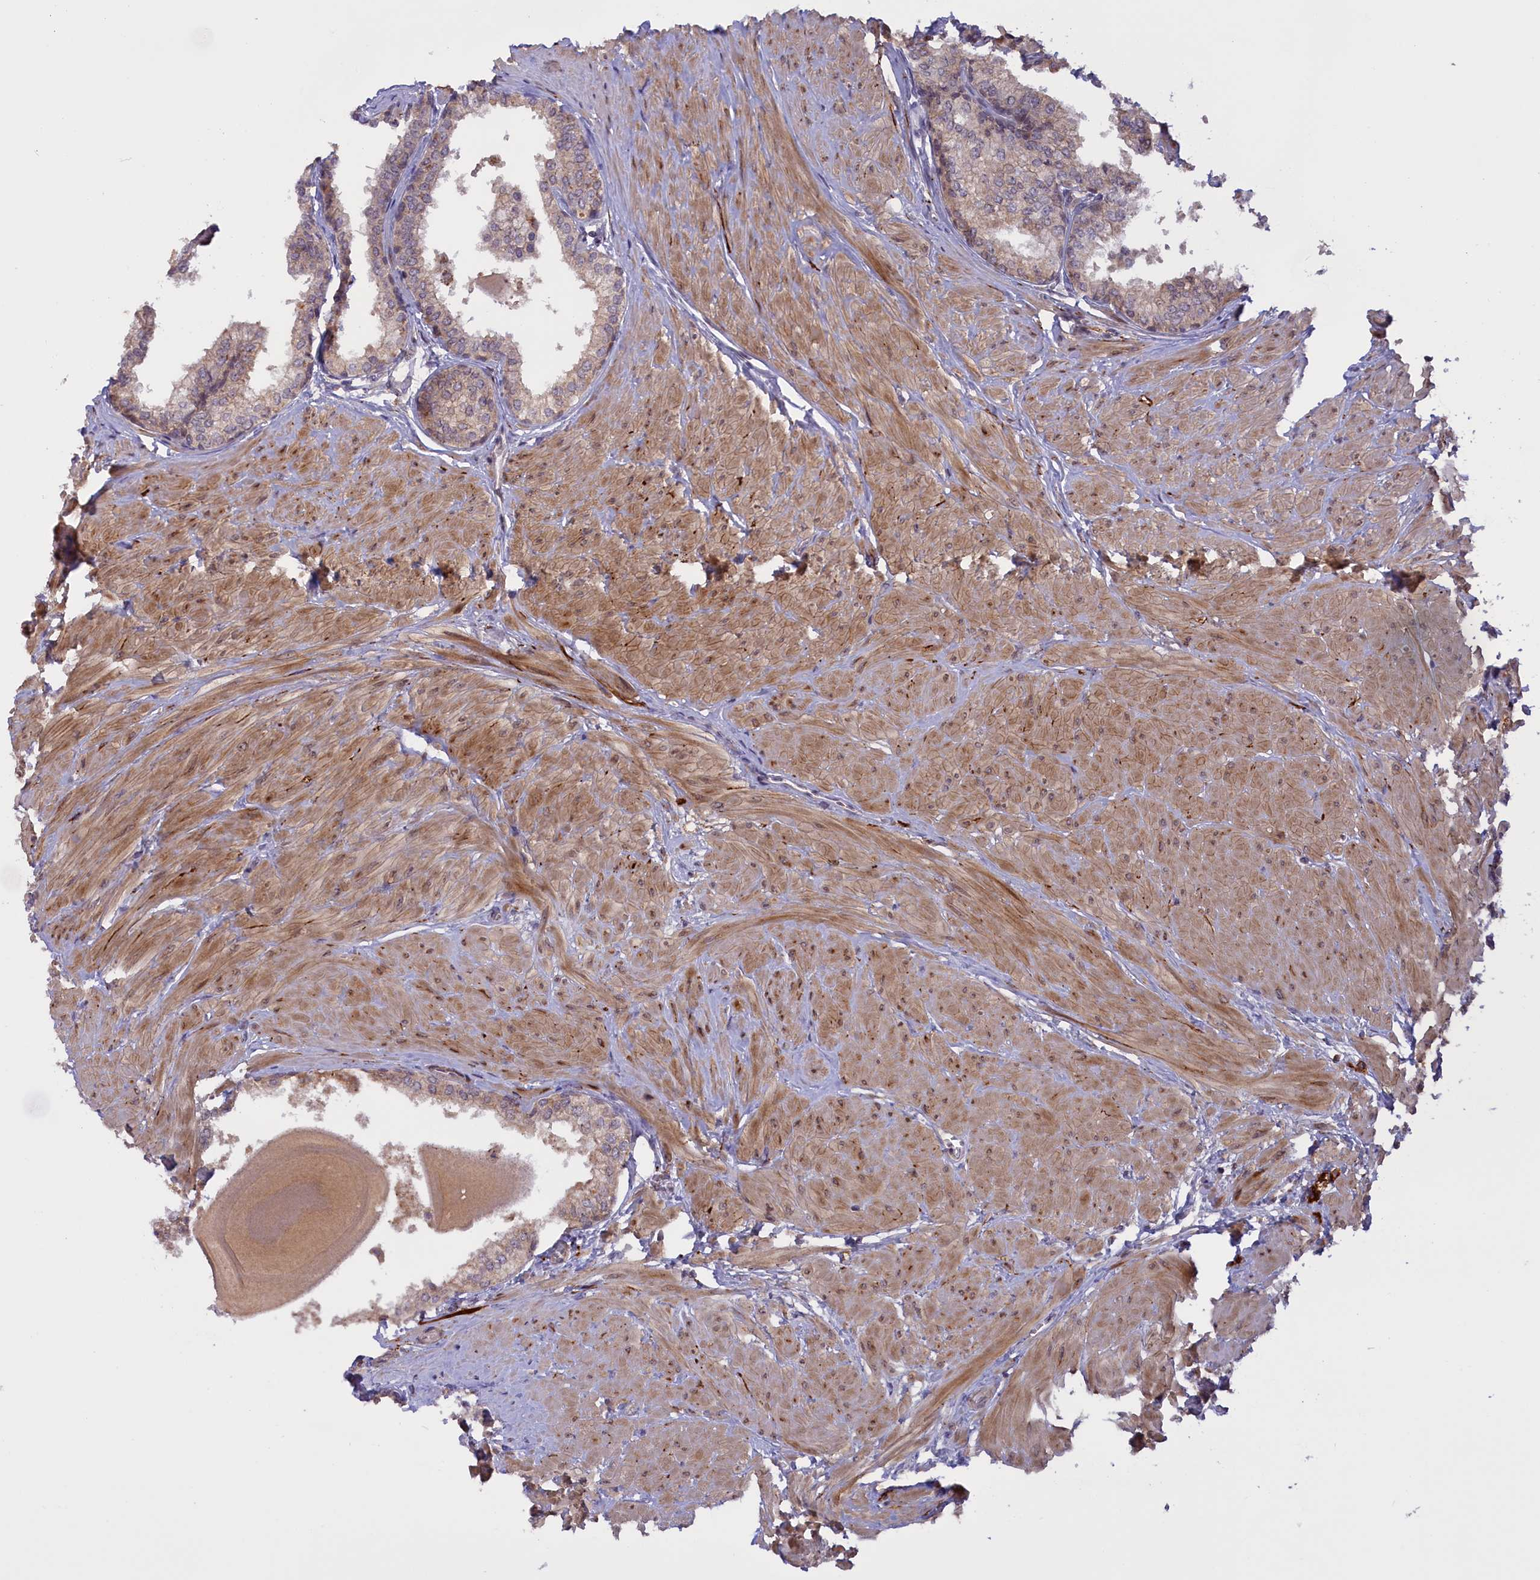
{"staining": {"intensity": "weak", "quantity": ">75%", "location": "cytoplasmic/membranous"}, "tissue": "prostate", "cell_type": "Glandular cells", "image_type": "normal", "snomed": [{"axis": "morphology", "description": "Normal tissue, NOS"}, {"axis": "topography", "description": "Prostate"}], "caption": "Immunohistochemistry (IHC) histopathology image of unremarkable human prostate stained for a protein (brown), which displays low levels of weak cytoplasmic/membranous staining in approximately >75% of glandular cells.", "gene": "RRAD", "patient": {"sex": "male", "age": 48}}